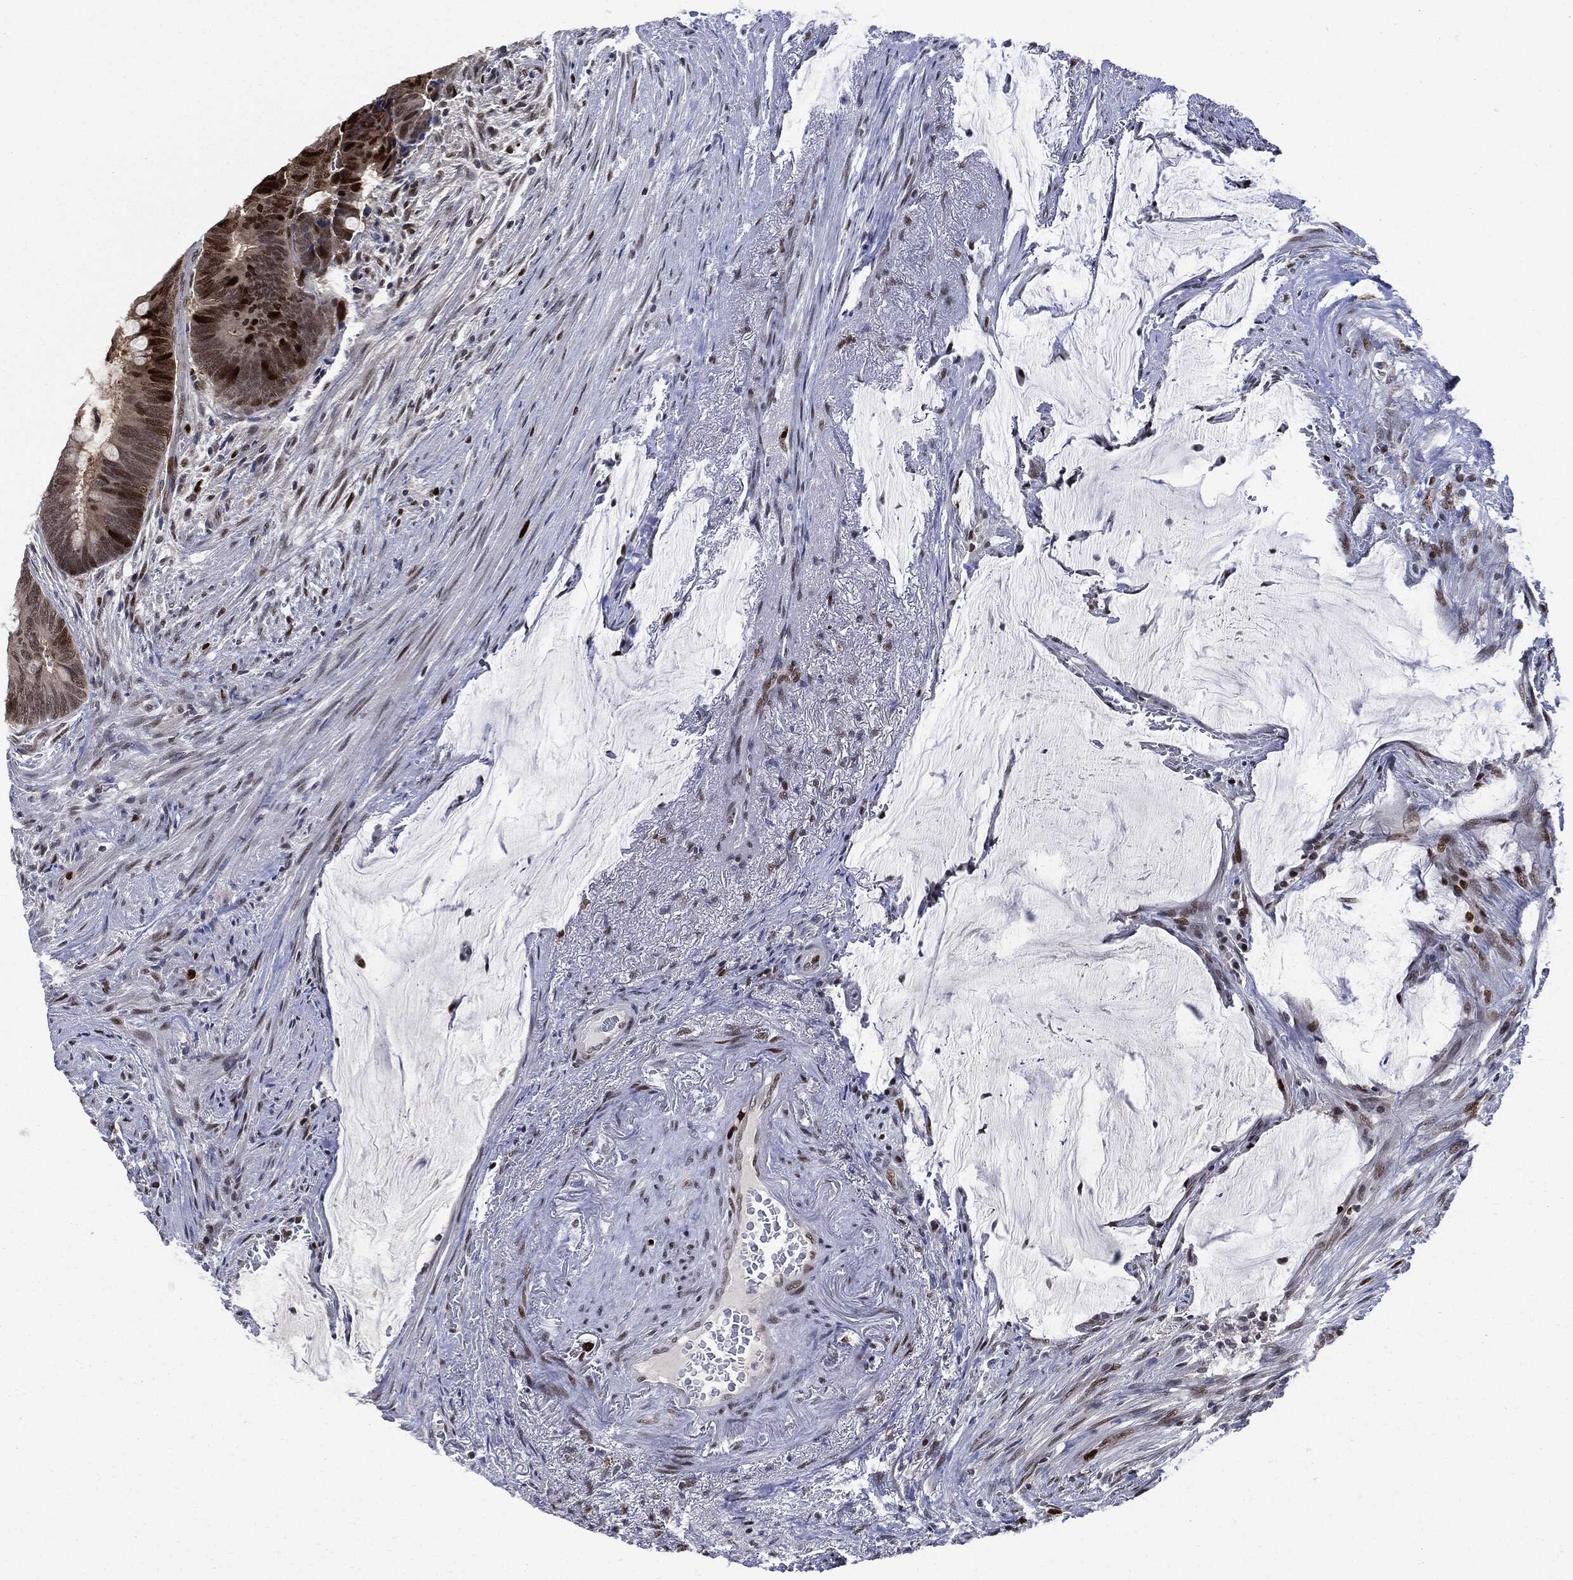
{"staining": {"intensity": "strong", "quantity": ">75%", "location": "nuclear"}, "tissue": "colorectal cancer", "cell_type": "Tumor cells", "image_type": "cancer", "snomed": [{"axis": "morphology", "description": "Normal tissue, NOS"}, {"axis": "morphology", "description": "Adenocarcinoma, NOS"}, {"axis": "topography", "description": "Rectum"}], "caption": "Colorectal adenocarcinoma stained with DAB IHC shows high levels of strong nuclear staining in approximately >75% of tumor cells. The protein of interest is stained brown, and the nuclei are stained in blue (DAB IHC with brightfield microscopy, high magnification).", "gene": "PCNA", "patient": {"sex": "male", "age": 92}}